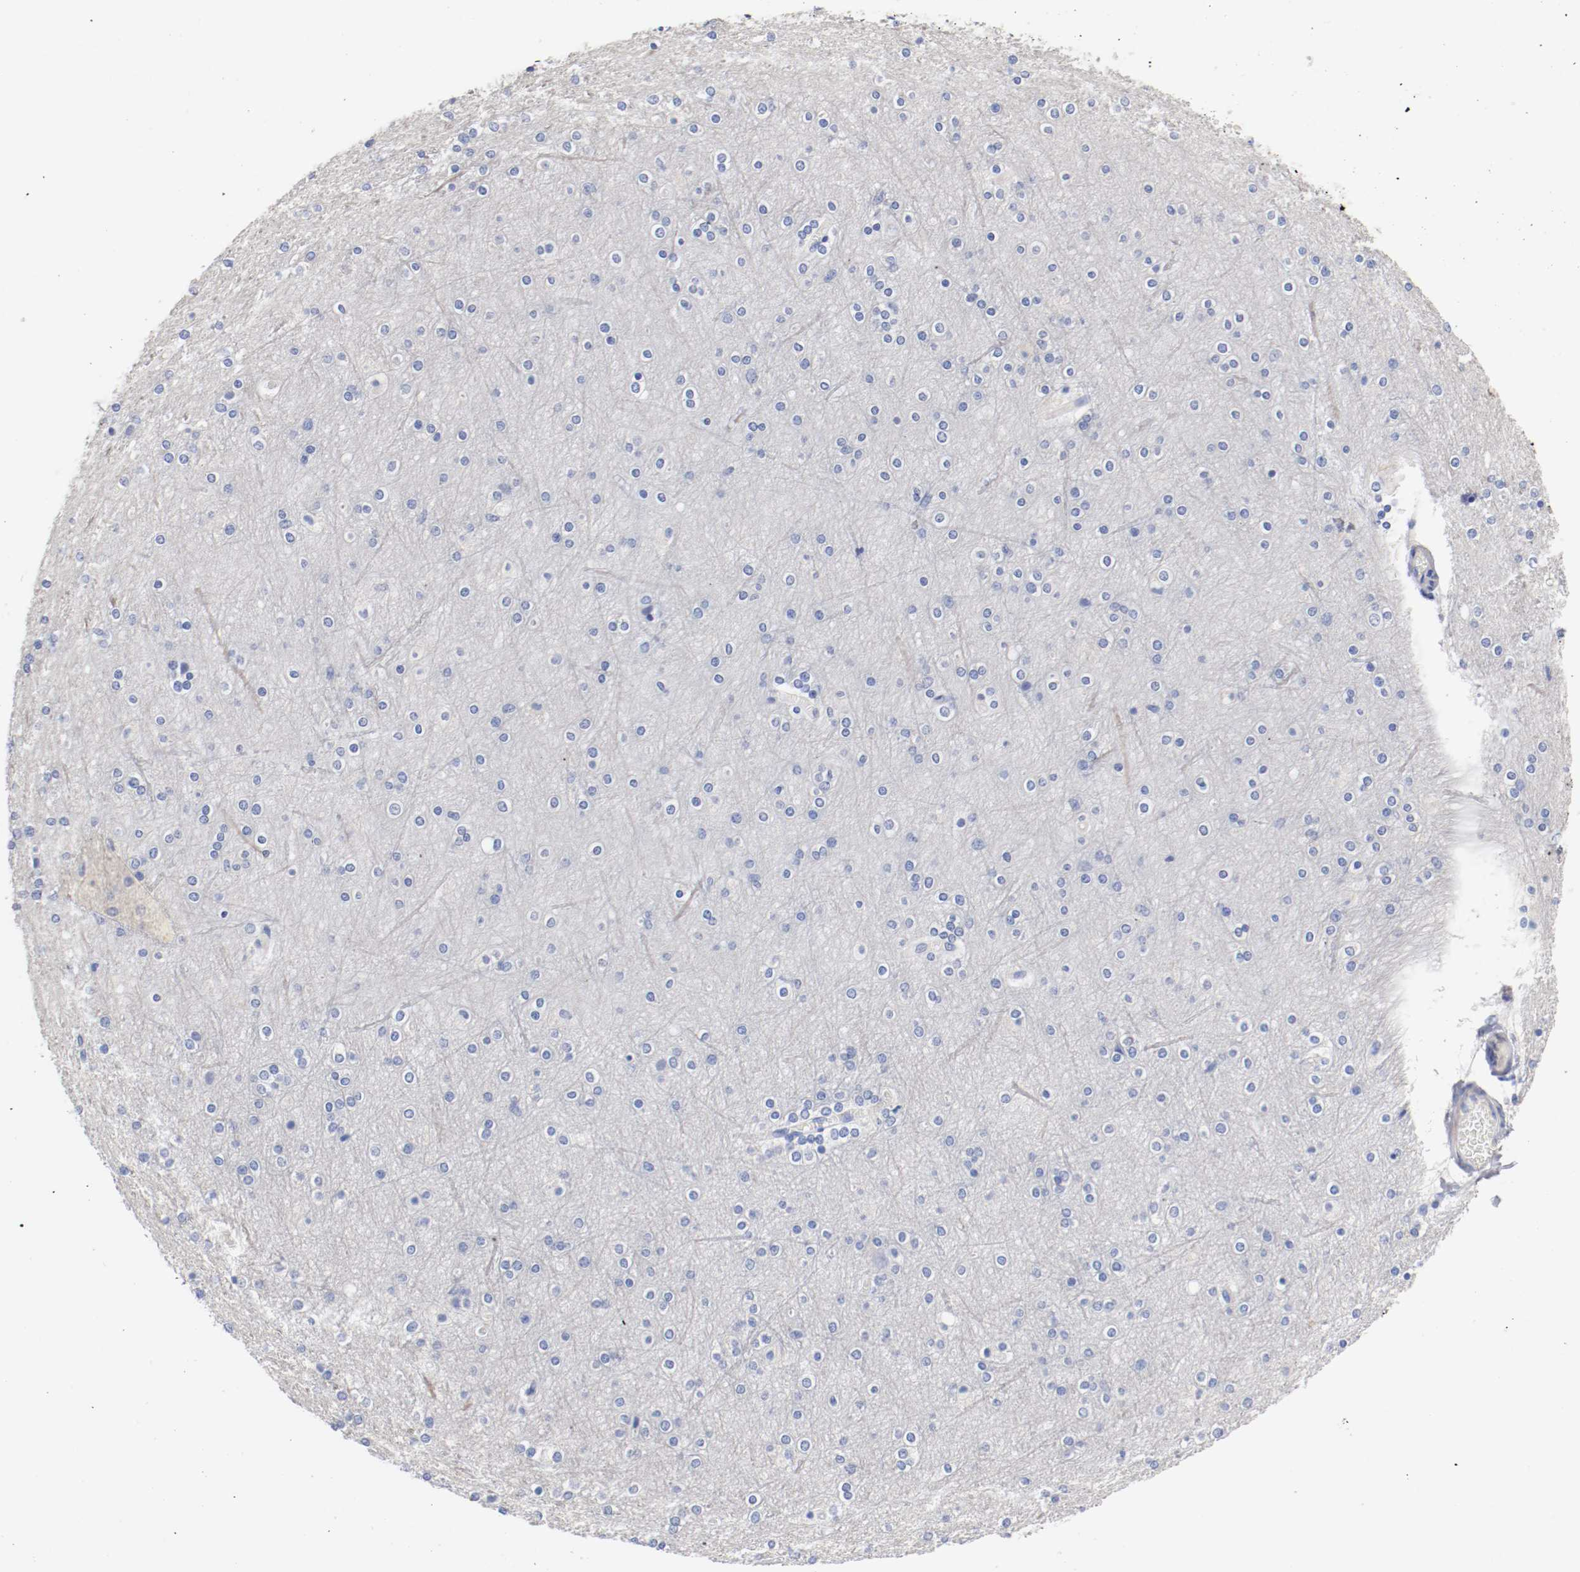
{"staining": {"intensity": "negative", "quantity": "none", "location": "none"}, "tissue": "cerebral cortex", "cell_type": "Endothelial cells", "image_type": "normal", "snomed": [{"axis": "morphology", "description": "Normal tissue, NOS"}, {"axis": "topography", "description": "Cerebral cortex"}], "caption": "An IHC image of benign cerebral cortex is shown. There is no staining in endothelial cells of cerebral cortex.", "gene": "FGFBP1", "patient": {"sex": "female", "age": 54}}